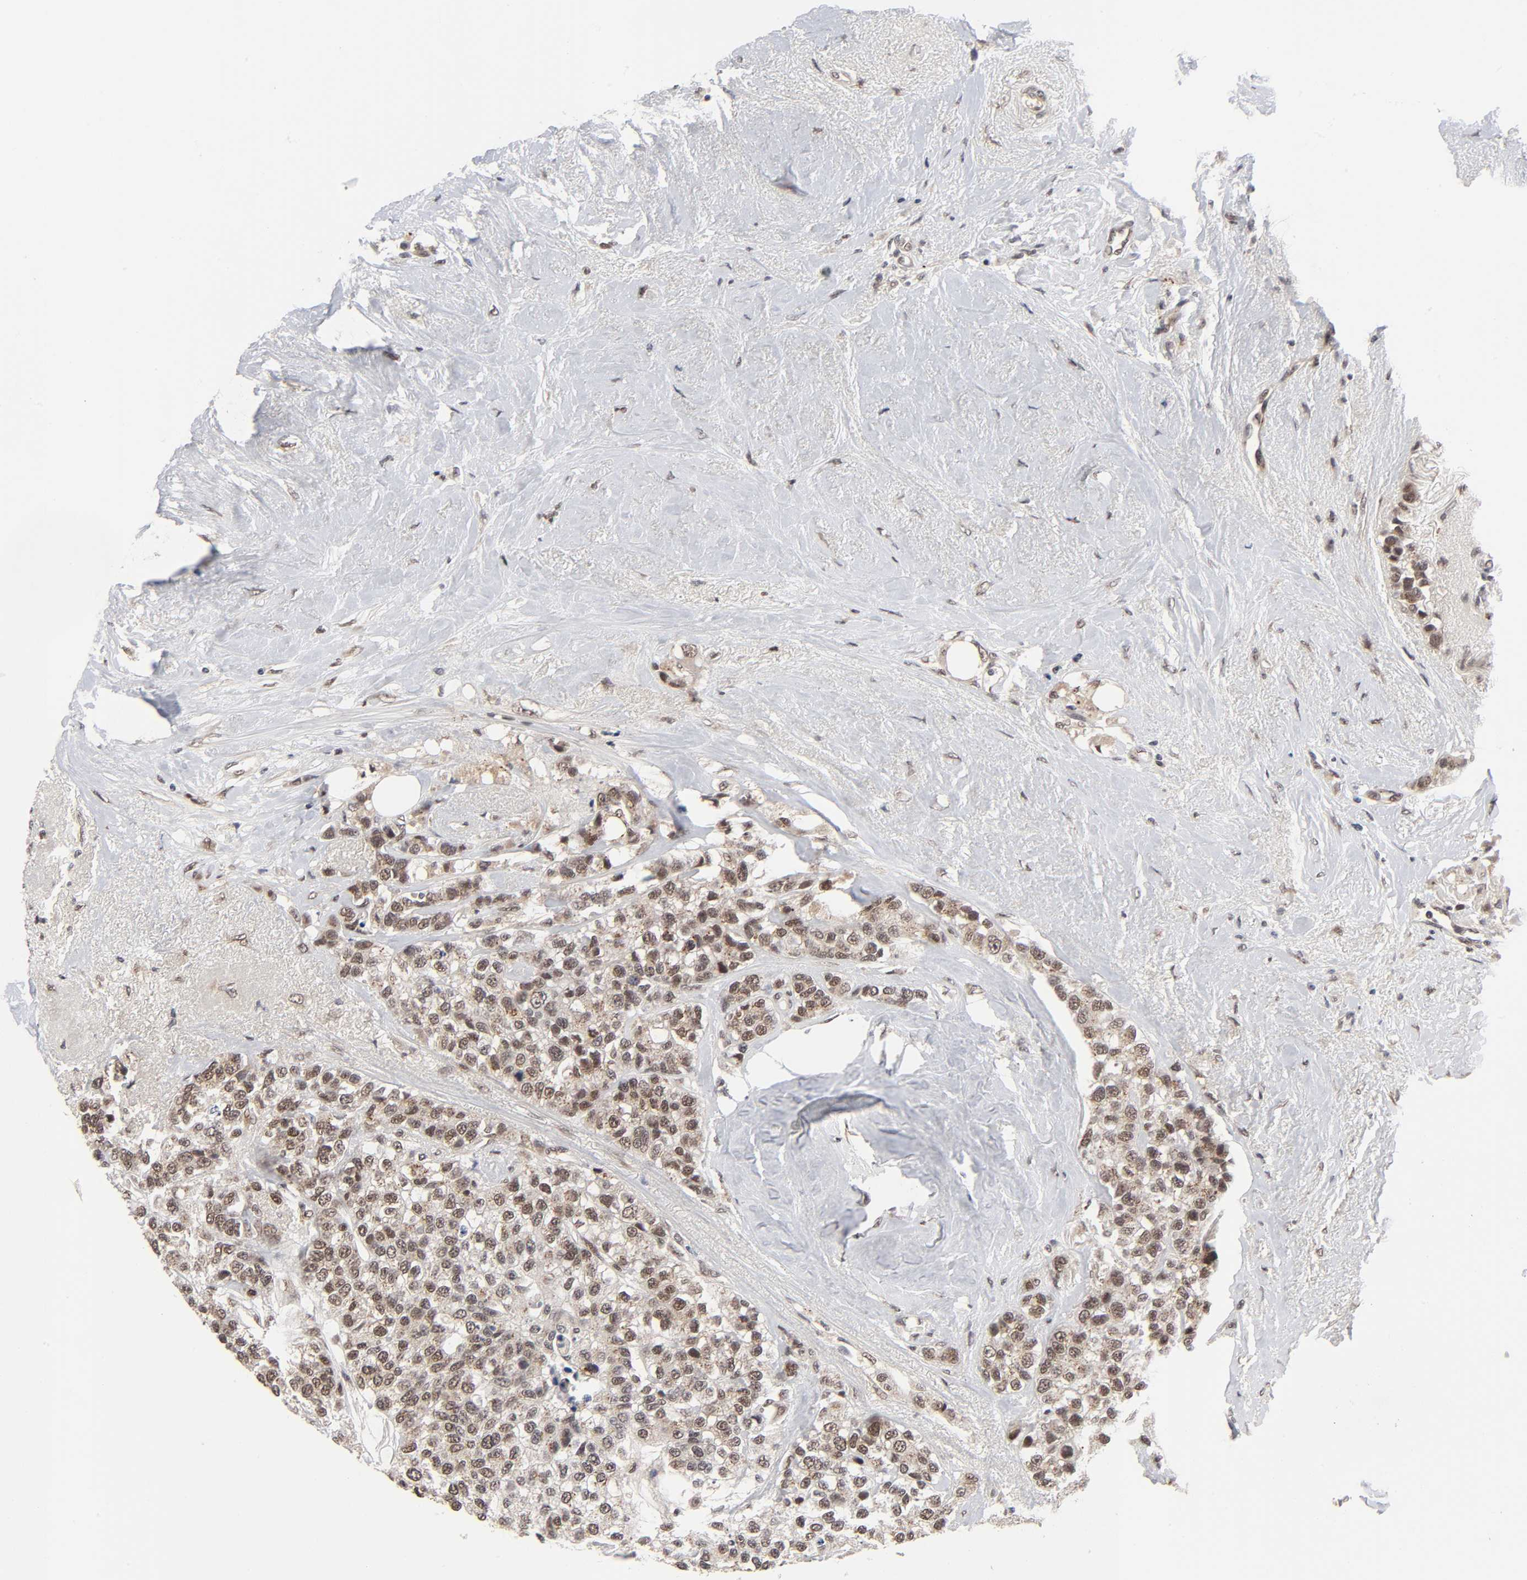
{"staining": {"intensity": "moderate", "quantity": ">75%", "location": "cytoplasmic/membranous,nuclear"}, "tissue": "breast cancer", "cell_type": "Tumor cells", "image_type": "cancer", "snomed": [{"axis": "morphology", "description": "Duct carcinoma"}, {"axis": "topography", "description": "Breast"}], "caption": "A high-resolution image shows IHC staining of breast intraductal carcinoma, which shows moderate cytoplasmic/membranous and nuclear positivity in approximately >75% of tumor cells. Using DAB (brown) and hematoxylin (blue) stains, captured at high magnification using brightfield microscopy.", "gene": "EP300", "patient": {"sex": "female", "age": 51}}